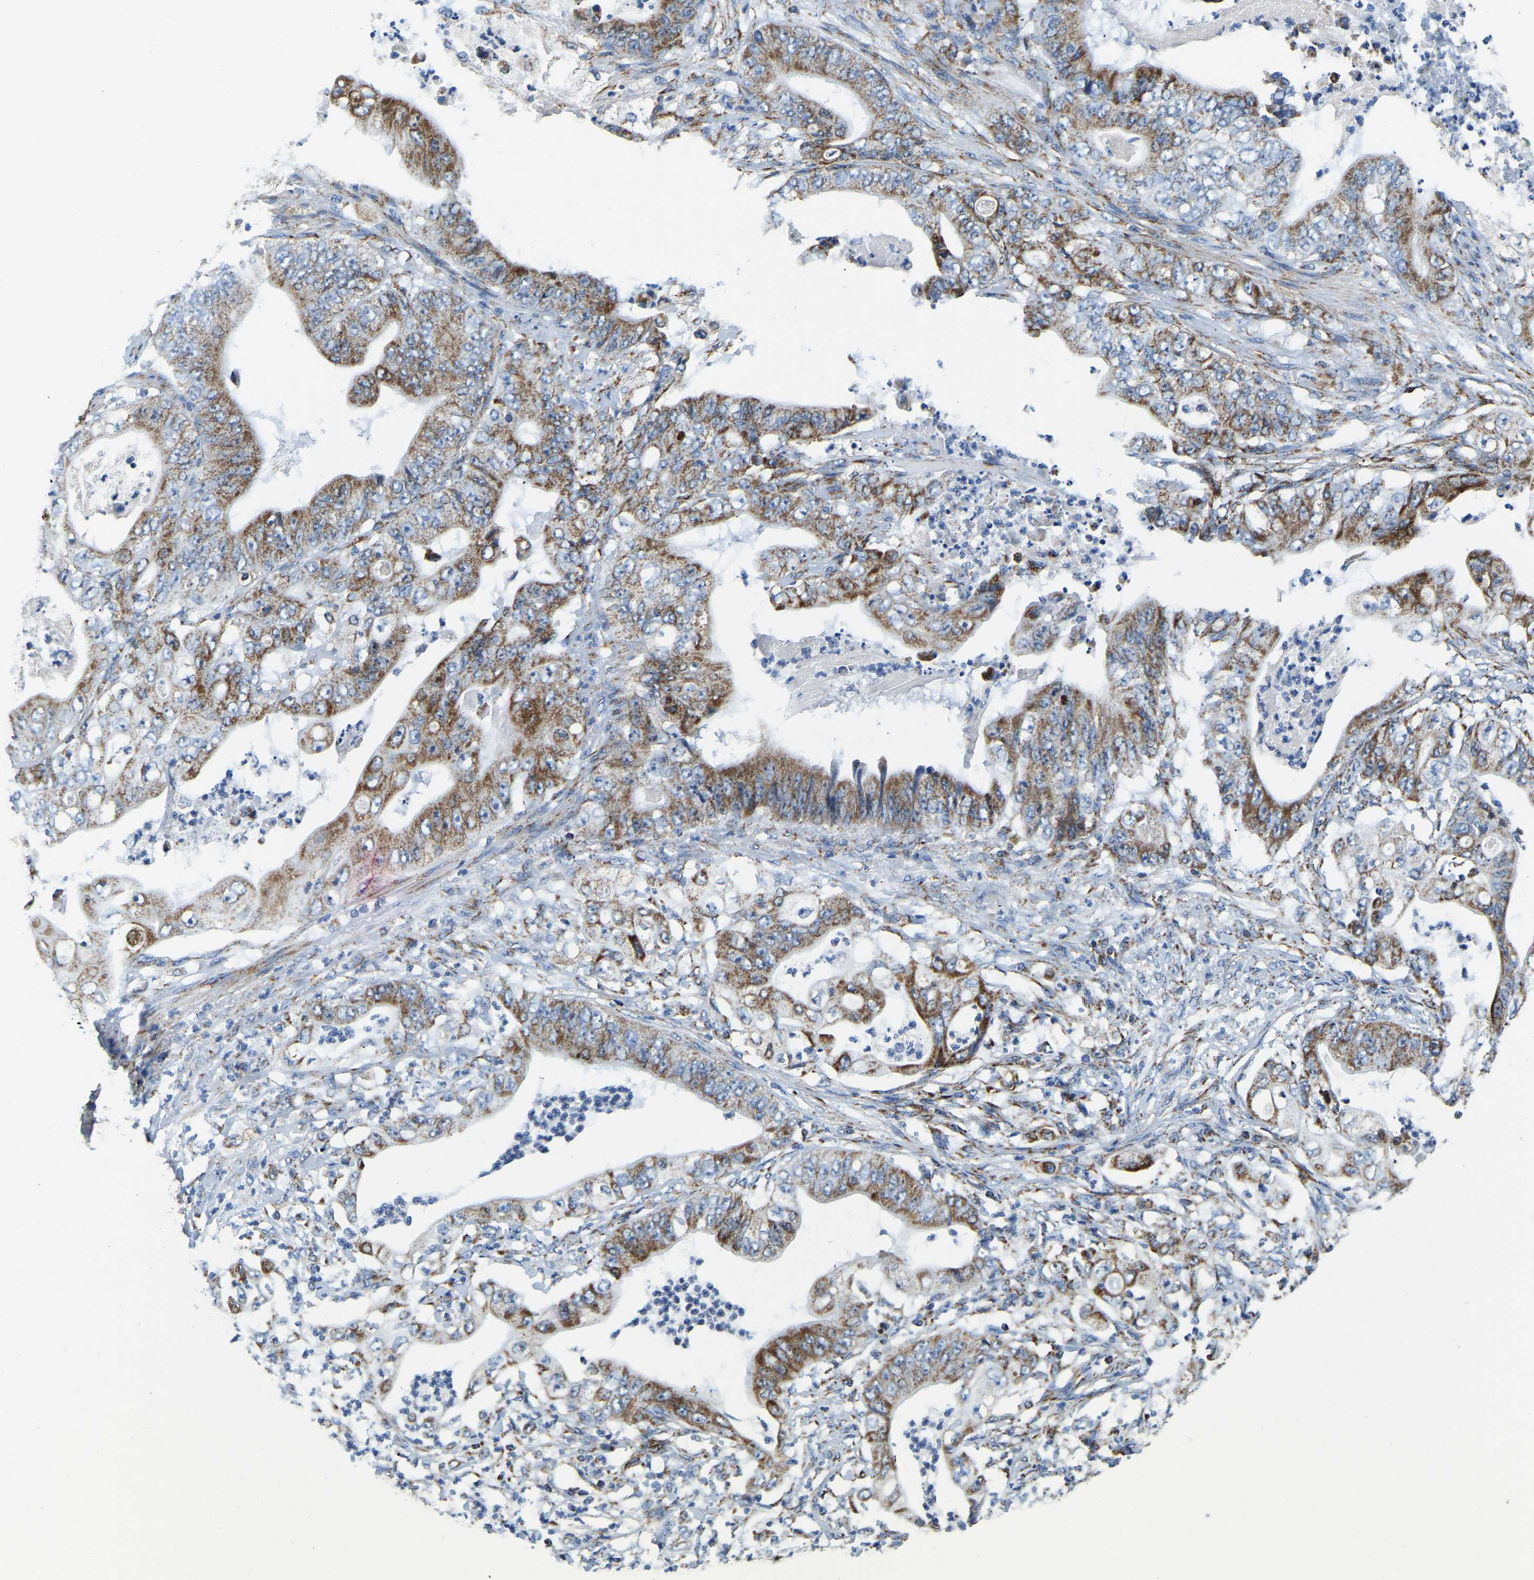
{"staining": {"intensity": "moderate", "quantity": ">75%", "location": "cytoplasmic/membranous"}, "tissue": "stomach cancer", "cell_type": "Tumor cells", "image_type": "cancer", "snomed": [{"axis": "morphology", "description": "Adenocarcinoma, NOS"}, {"axis": "topography", "description": "Stomach"}], "caption": "Protein analysis of stomach cancer (adenocarcinoma) tissue demonstrates moderate cytoplasmic/membranous positivity in about >75% of tumor cells.", "gene": "SFXN1", "patient": {"sex": "female", "age": 73}}